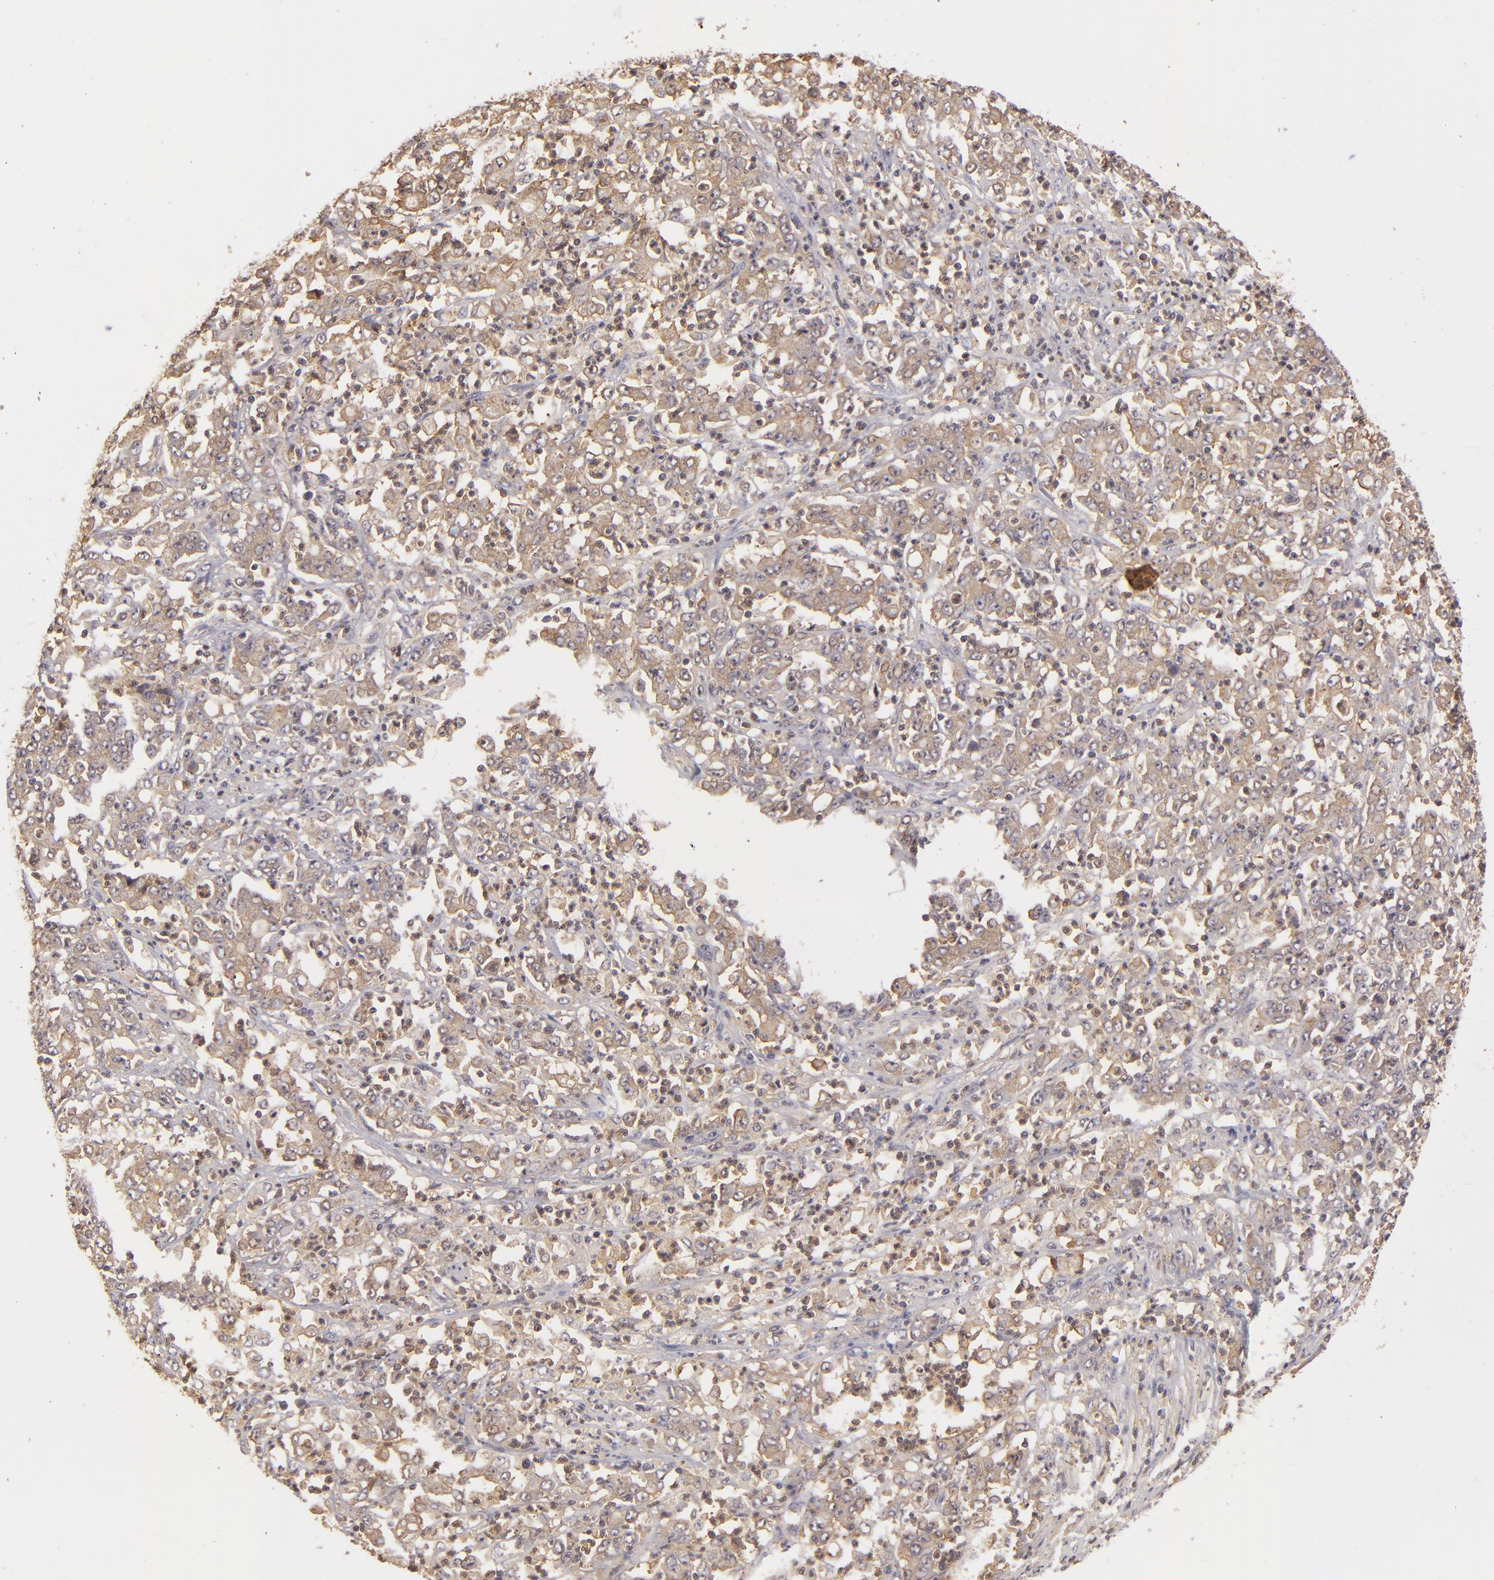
{"staining": {"intensity": "moderate", "quantity": ">75%", "location": "cytoplasmic/membranous"}, "tissue": "stomach cancer", "cell_type": "Tumor cells", "image_type": "cancer", "snomed": [{"axis": "morphology", "description": "Adenocarcinoma, NOS"}, {"axis": "topography", "description": "Stomach, lower"}], "caption": "Human stomach cancer stained with a protein marker displays moderate staining in tumor cells.", "gene": "PRKCD", "patient": {"sex": "female", "age": 71}}